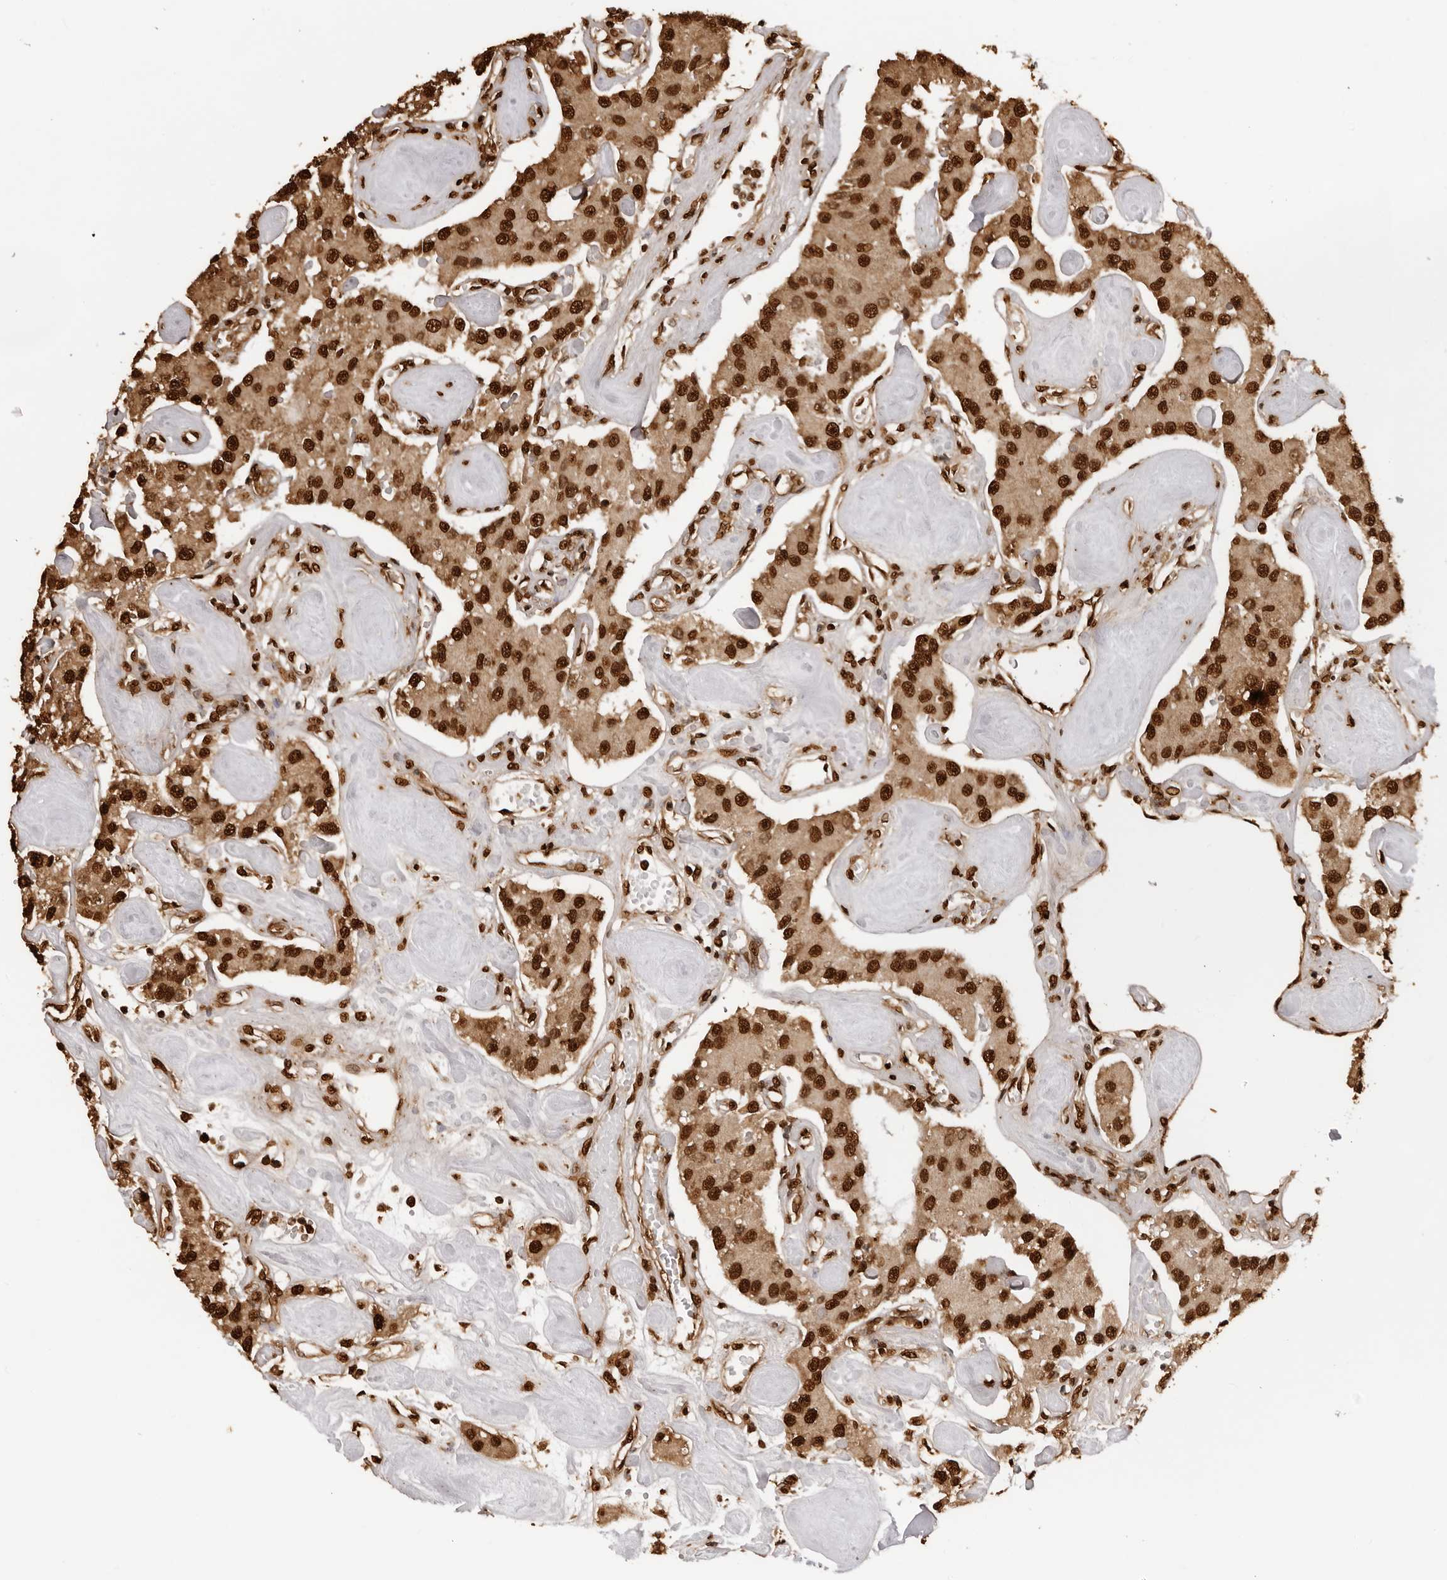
{"staining": {"intensity": "strong", "quantity": ">75%", "location": "cytoplasmic/membranous,nuclear"}, "tissue": "carcinoid", "cell_type": "Tumor cells", "image_type": "cancer", "snomed": [{"axis": "morphology", "description": "Carcinoid, malignant, NOS"}, {"axis": "topography", "description": "Pancreas"}], "caption": "The histopathology image exhibits staining of carcinoid, revealing strong cytoplasmic/membranous and nuclear protein positivity (brown color) within tumor cells.", "gene": "ZFP91", "patient": {"sex": "male", "age": 41}}